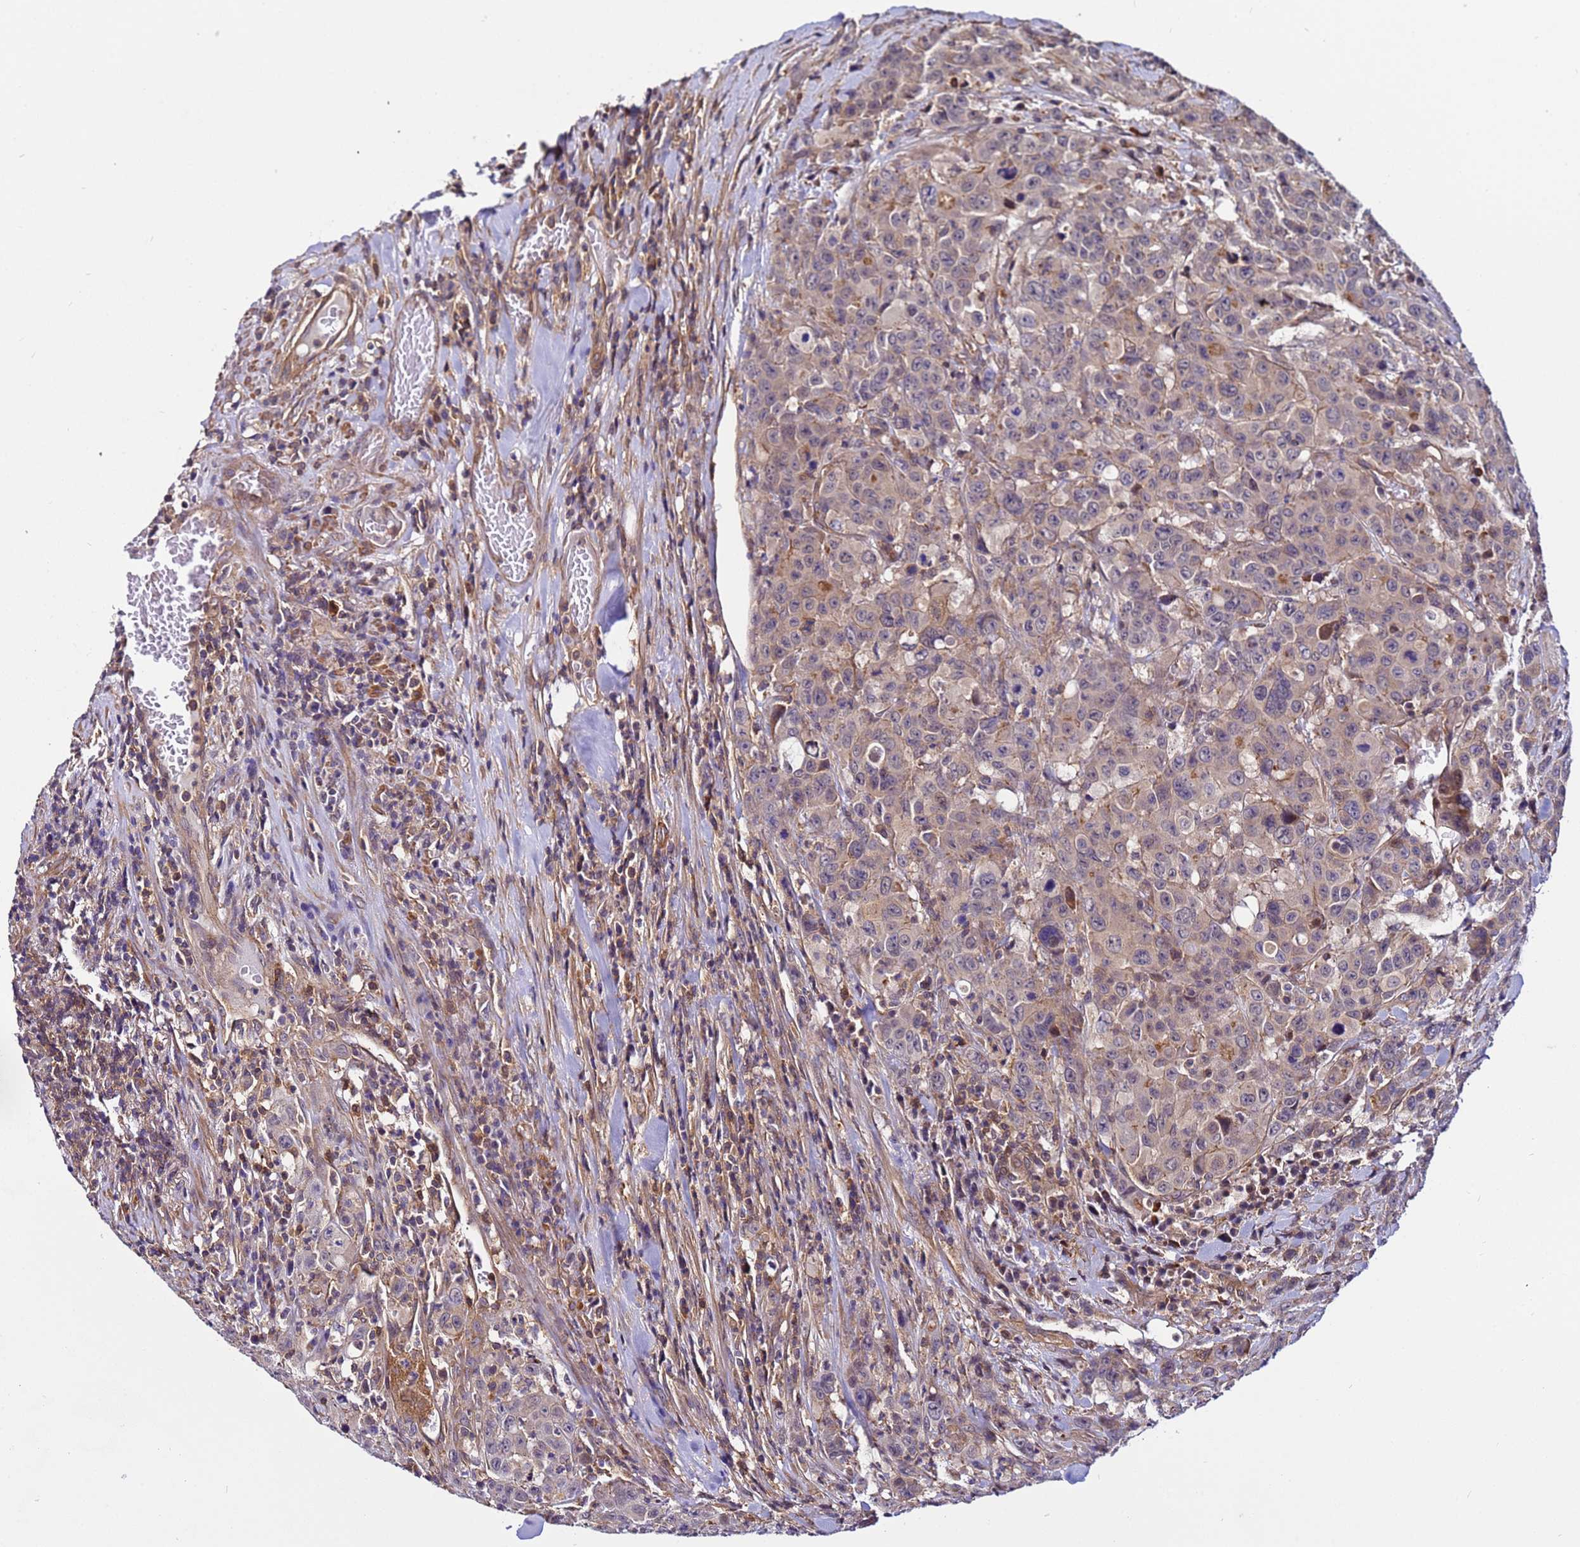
{"staining": {"intensity": "moderate", "quantity": "25%-75%", "location": "cytoplasmic/membranous"}, "tissue": "colorectal cancer", "cell_type": "Tumor cells", "image_type": "cancer", "snomed": [{"axis": "morphology", "description": "Adenocarcinoma, NOS"}, {"axis": "topography", "description": "Colon"}], "caption": "This histopathology image exhibits IHC staining of colorectal adenocarcinoma, with medium moderate cytoplasmic/membranous staining in about 25%-75% of tumor cells.", "gene": "STK38", "patient": {"sex": "male", "age": 62}}